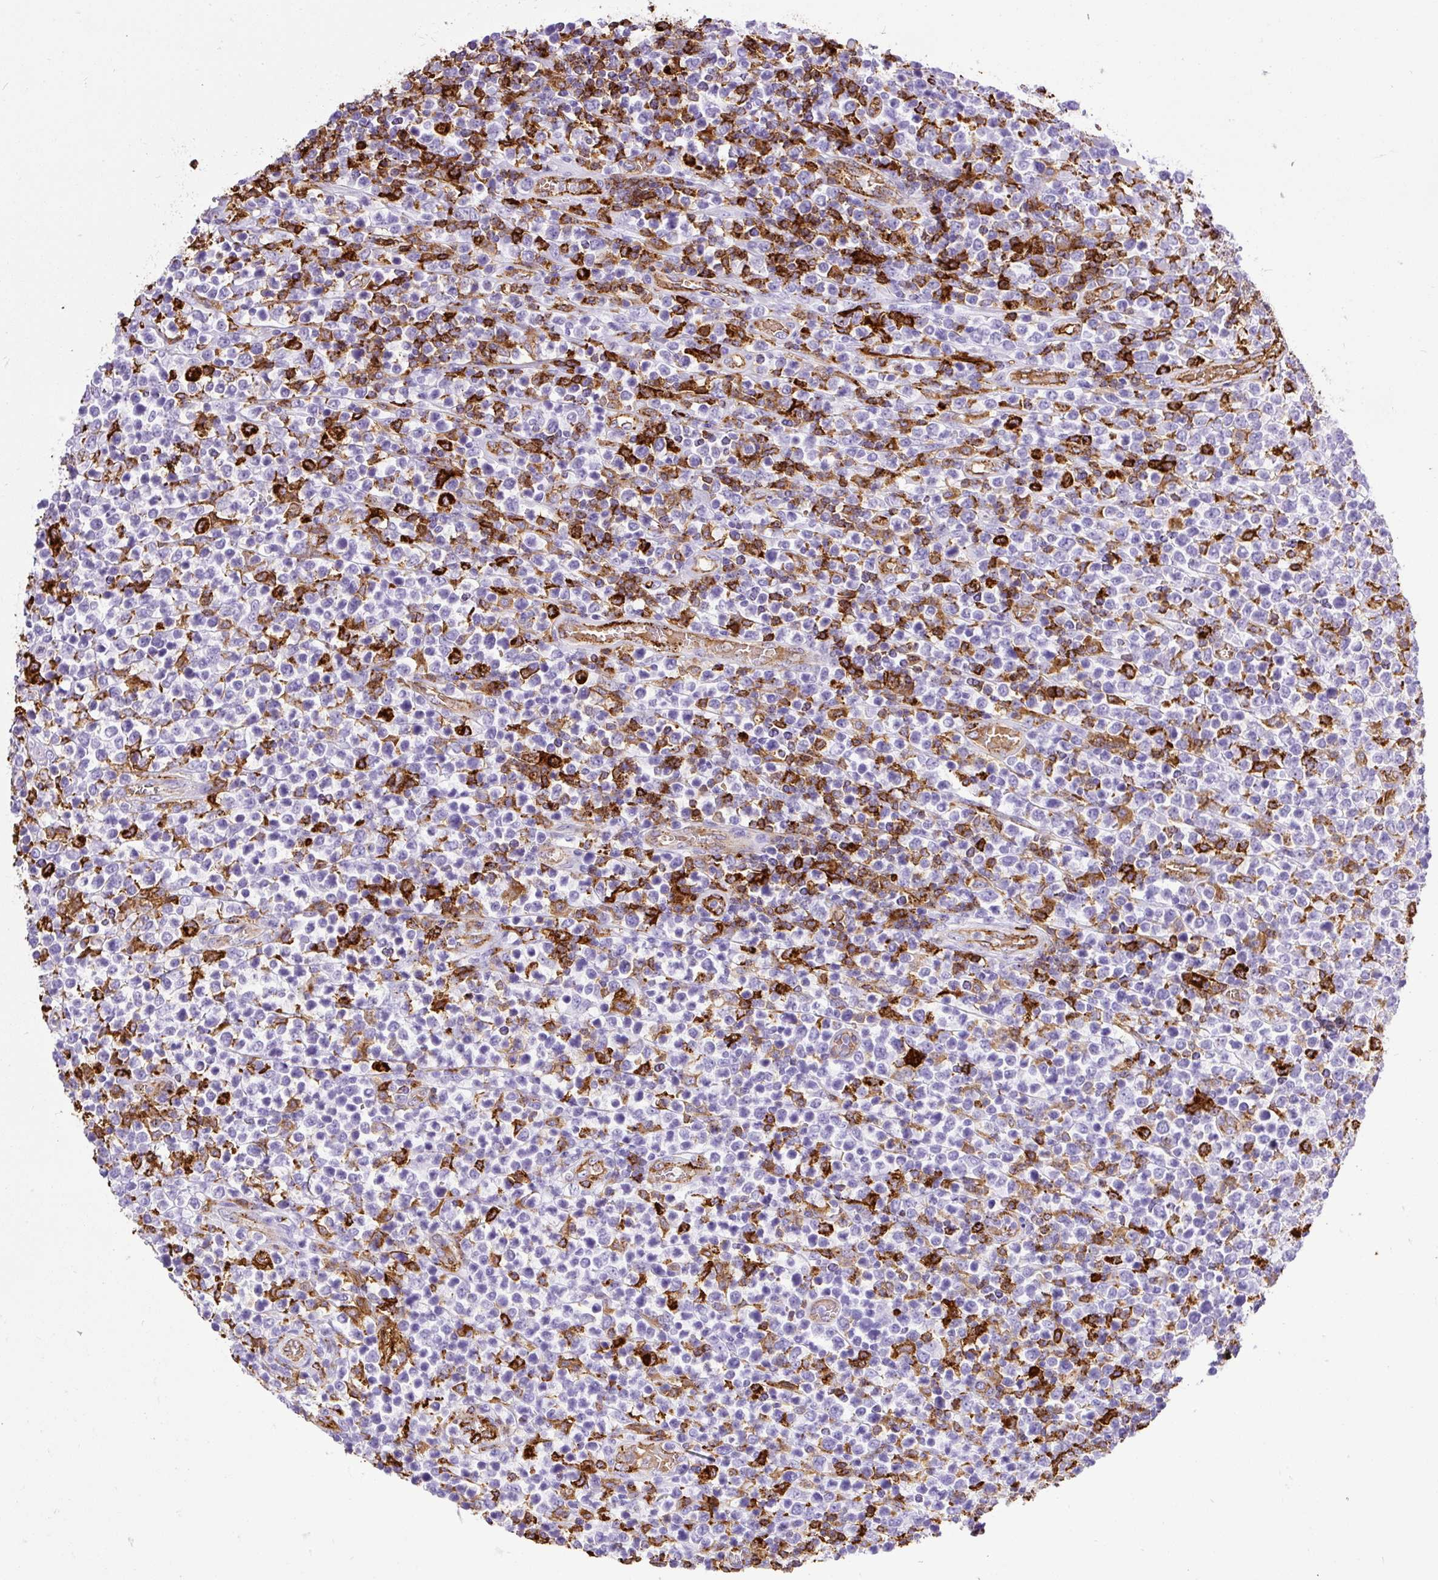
{"staining": {"intensity": "negative", "quantity": "none", "location": "none"}, "tissue": "lymphoma", "cell_type": "Tumor cells", "image_type": "cancer", "snomed": [{"axis": "morphology", "description": "Malignant lymphoma, non-Hodgkin's type, High grade"}, {"axis": "topography", "description": "Soft tissue"}], "caption": "A micrograph of malignant lymphoma, non-Hodgkin's type (high-grade) stained for a protein exhibits no brown staining in tumor cells.", "gene": "HLA-DRA", "patient": {"sex": "female", "age": 56}}